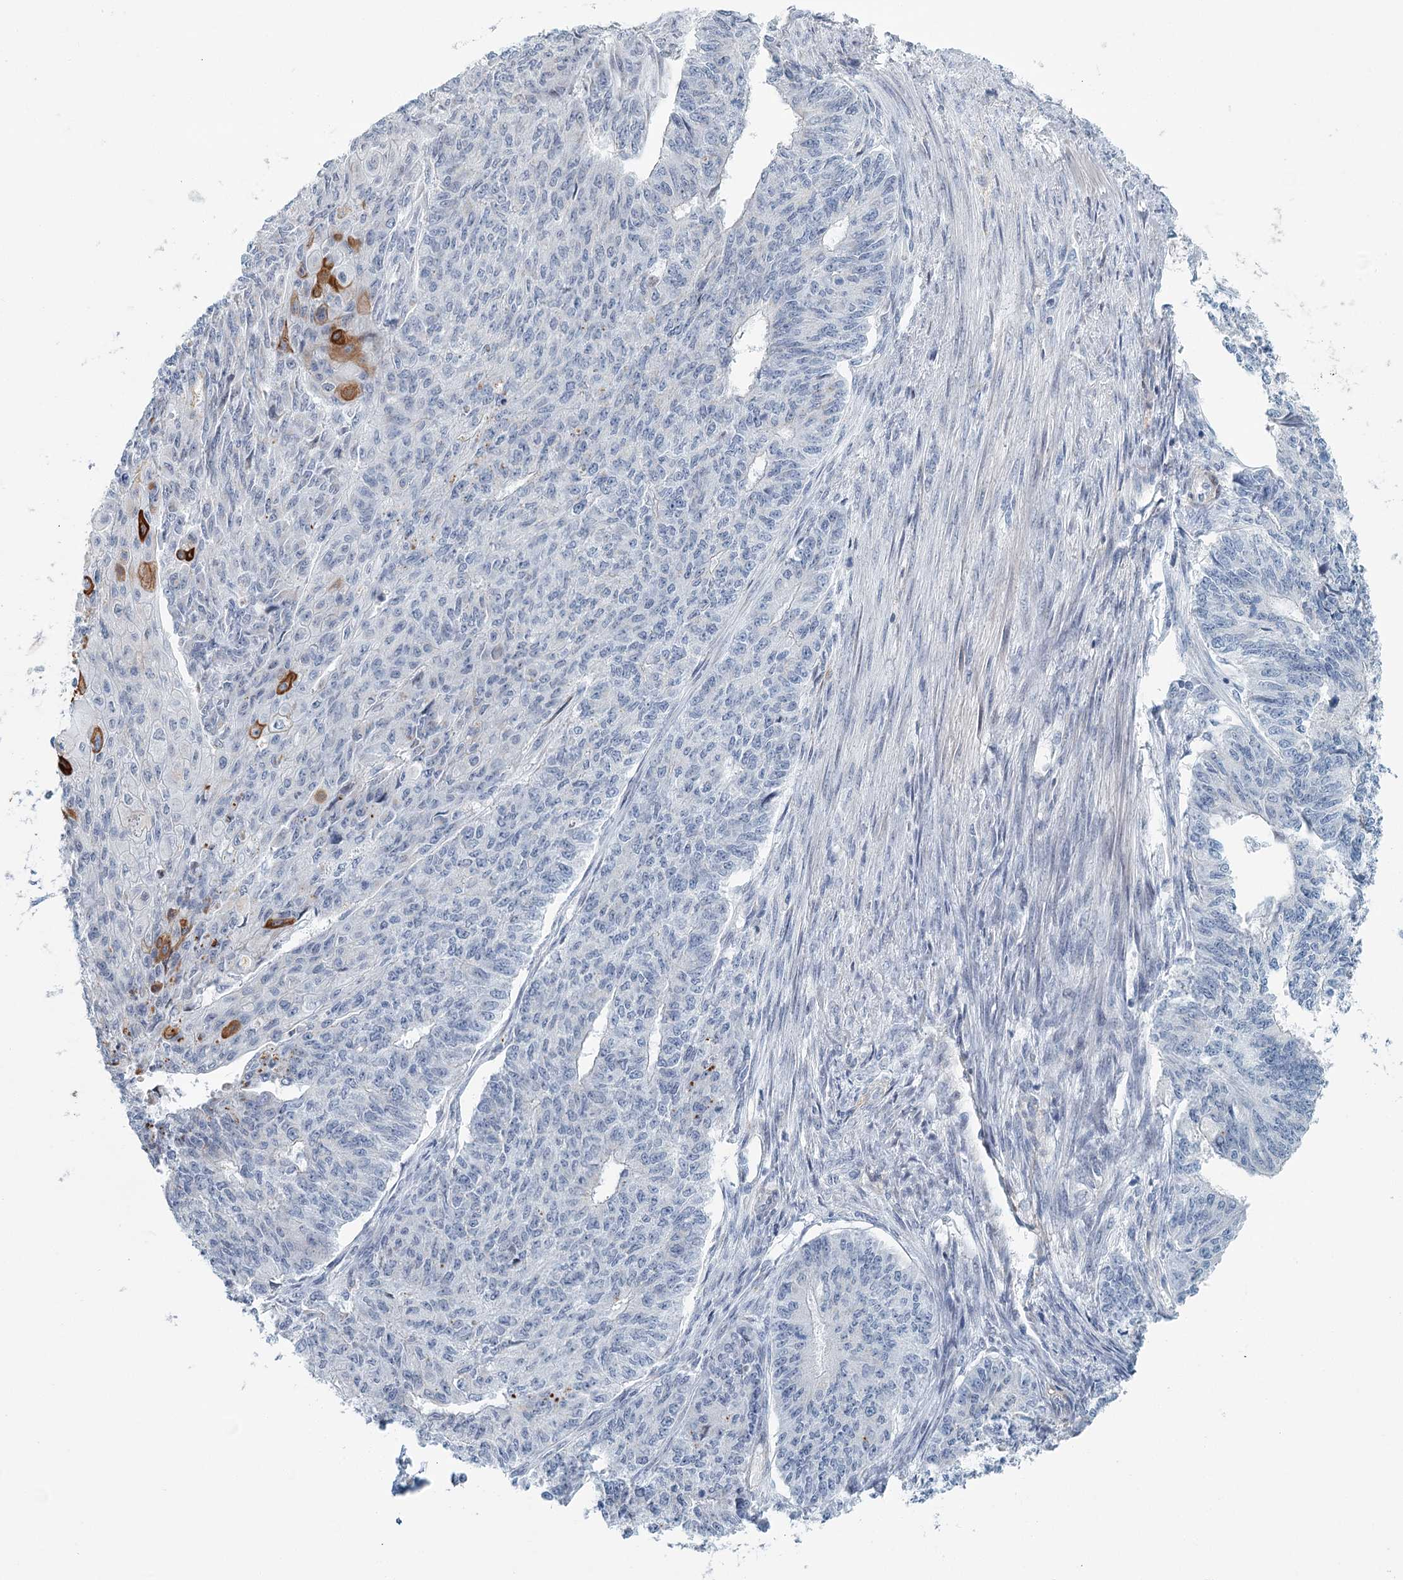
{"staining": {"intensity": "moderate", "quantity": "<25%", "location": "cytoplasmic/membranous"}, "tissue": "endometrial cancer", "cell_type": "Tumor cells", "image_type": "cancer", "snomed": [{"axis": "morphology", "description": "Adenocarcinoma, NOS"}, {"axis": "topography", "description": "Endometrium"}], "caption": "This is an image of IHC staining of endometrial cancer, which shows moderate staining in the cytoplasmic/membranous of tumor cells.", "gene": "ZNF527", "patient": {"sex": "female", "age": 32}}